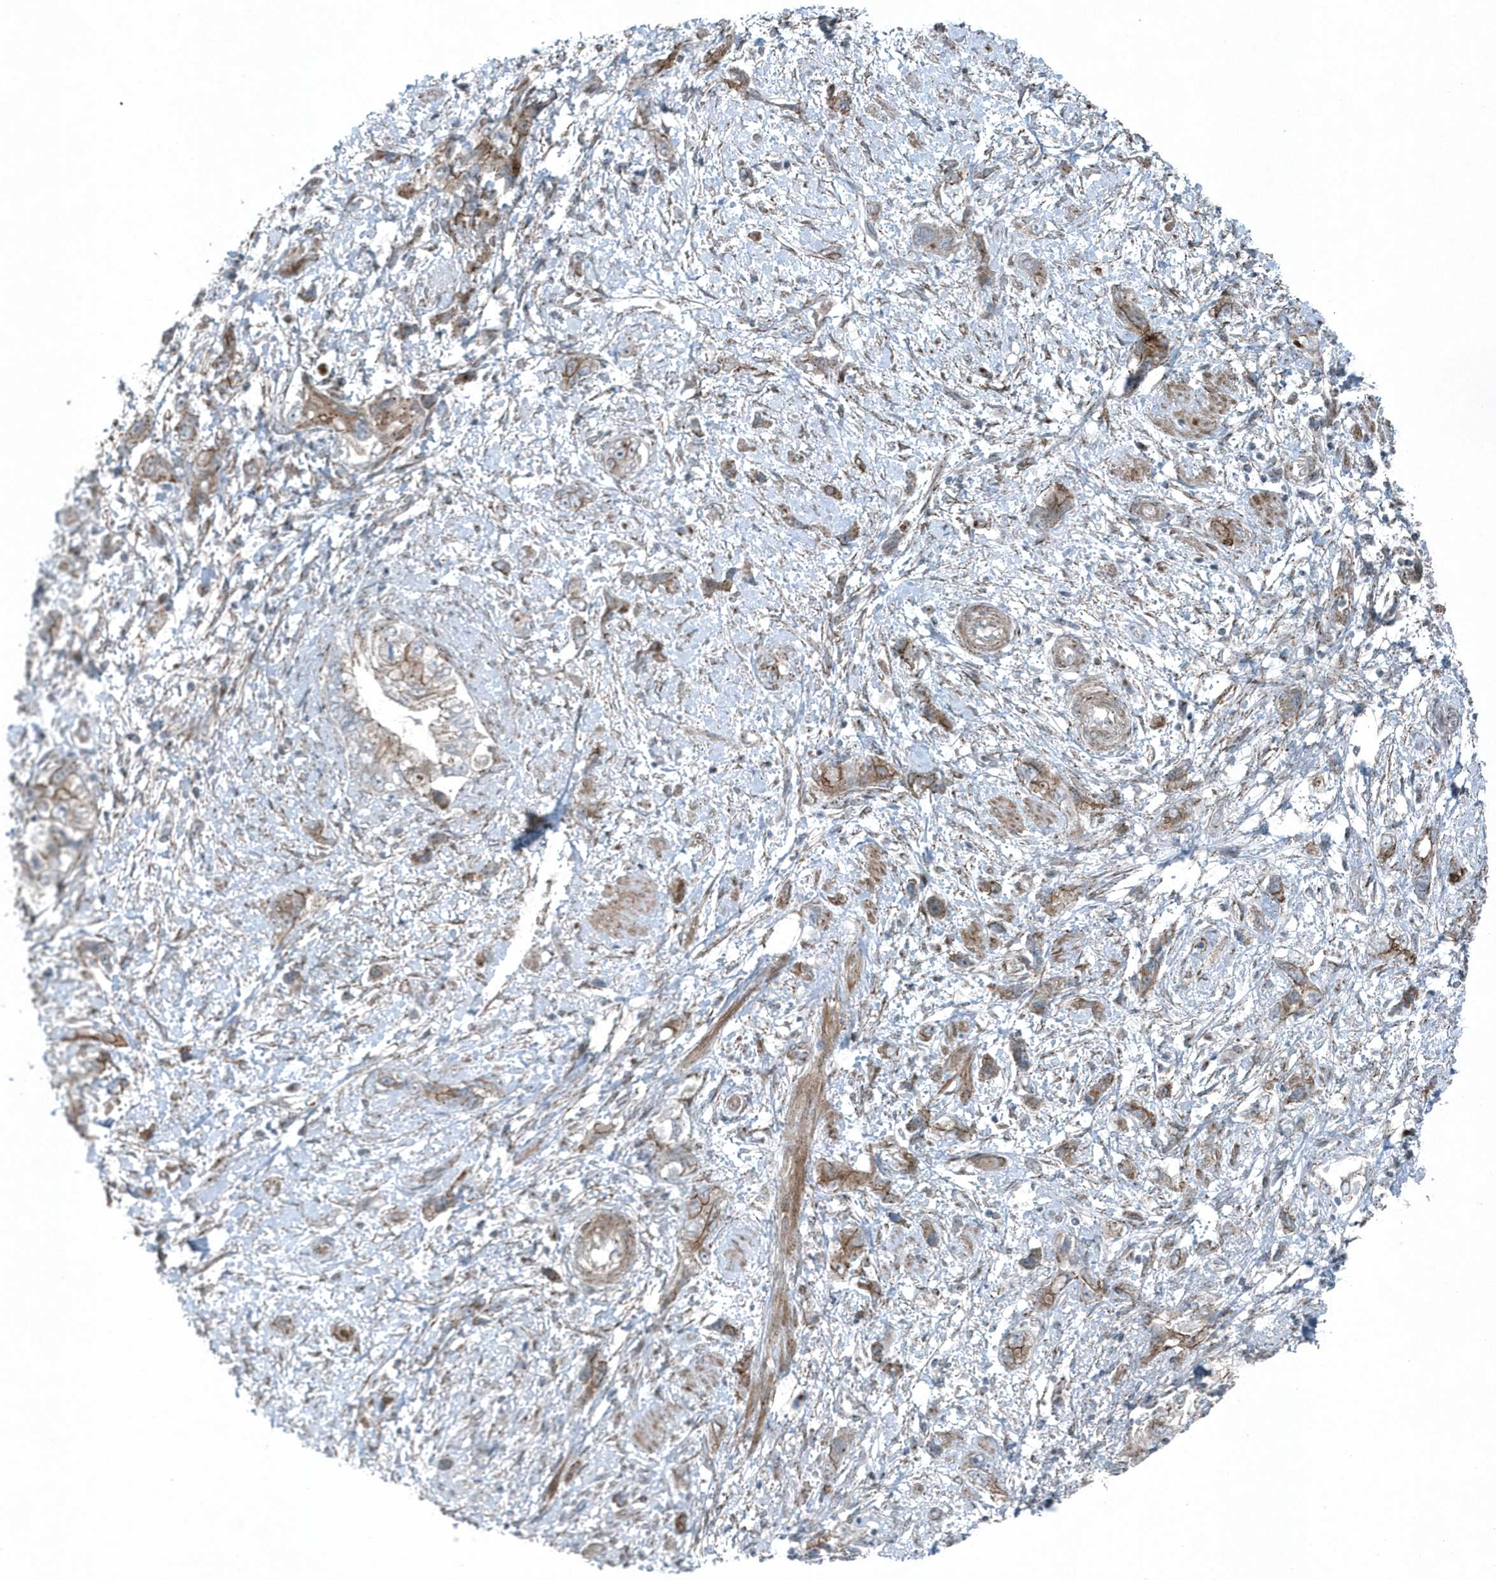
{"staining": {"intensity": "moderate", "quantity": "25%-75%", "location": "cytoplasmic/membranous"}, "tissue": "pancreatic cancer", "cell_type": "Tumor cells", "image_type": "cancer", "snomed": [{"axis": "morphology", "description": "Adenocarcinoma, NOS"}, {"axis": "topography", "description": "Pancreas"}], "caption": "Protein staining shows moderate cytoplasmic/membranous expression in approximately 25%-75% of tumor cells in pancreatic adenocarcinoma. (brown staining indicates protein expression, while blue staining denotes nuclei).", "gene": "GCC2", "patient": {"sex": "female", "age": 73}}